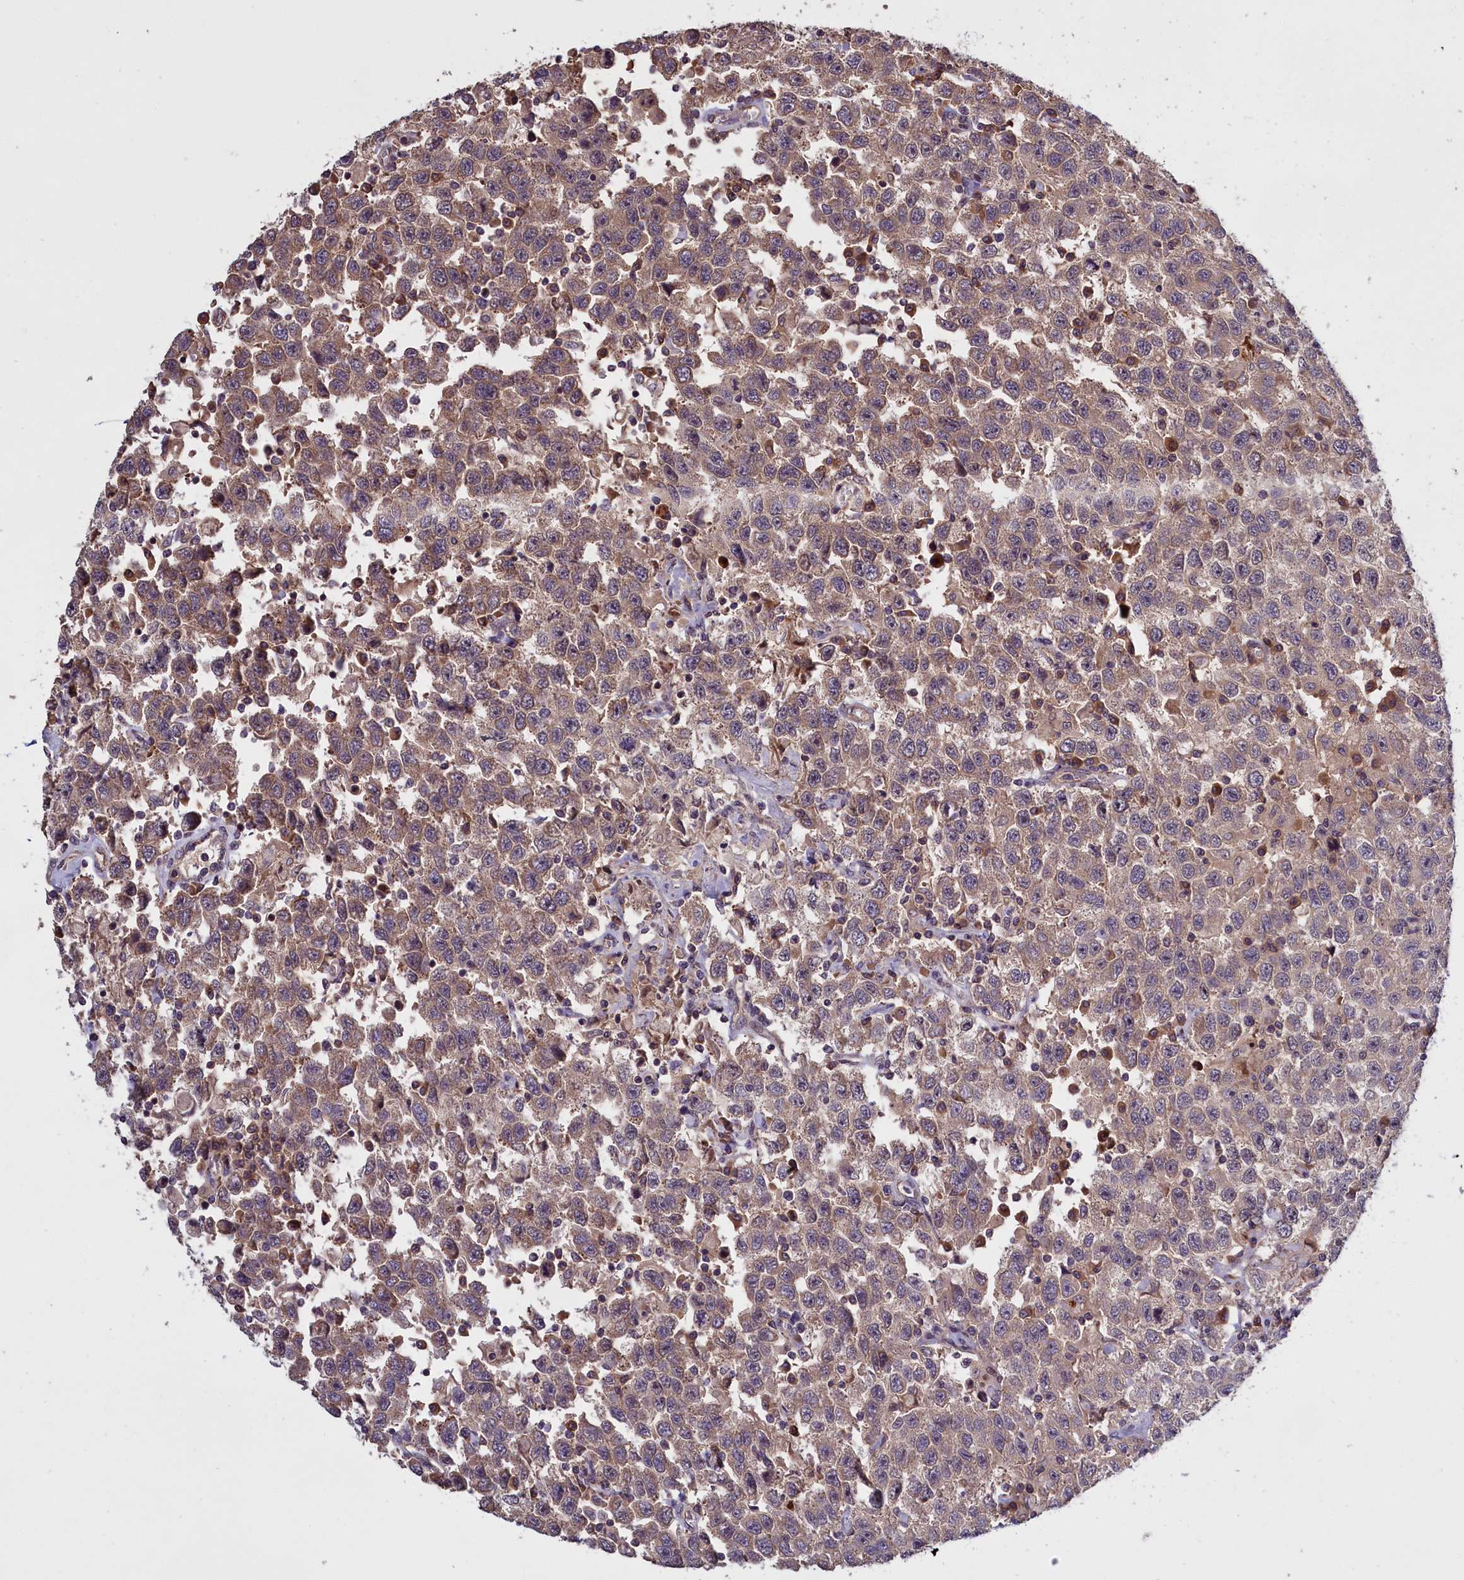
{"staining": {"intensity": "moderate", "quantity": ">75%", "location": "cytoplasmic/membranous"}, "tissue": "testis cancer", "cell_type": "Tumor cells", "image_type": "cancer", "snomed": [{"axis": "morphology", "description": "Seminoma, NOS"}, {"axis": "topography", "description": "Testis"}], "caption": "Brown immunohistochemical staining in human testis seminoma displays moderate cytoplasmic/membranous expression in approximately >75% of tumor cells.", "gene": "DENND1B", "patient": {"sex": "male", "age": 41}}